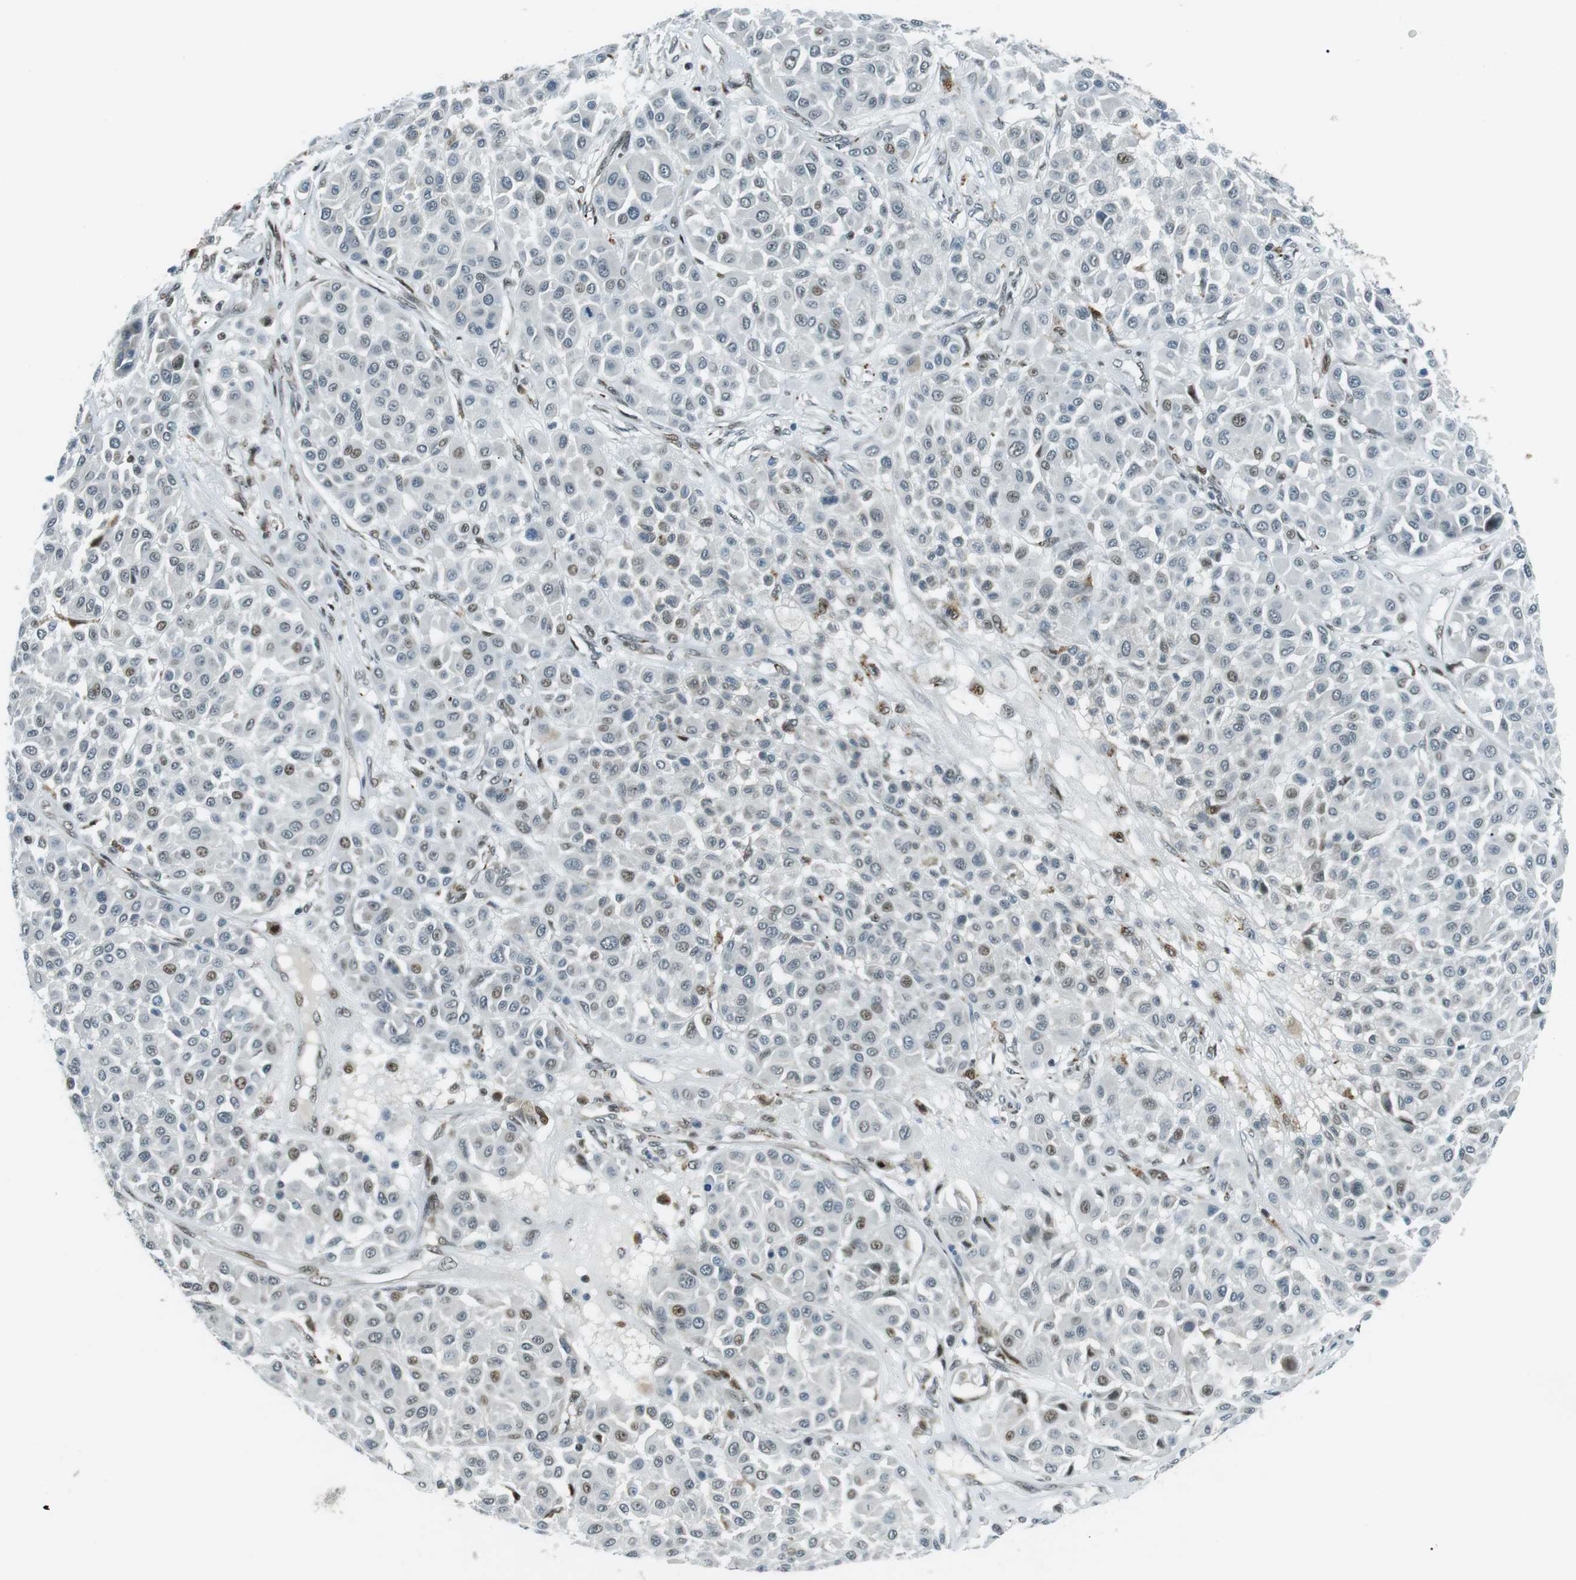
{"staining": {"intensity": "moderate", "quantity": "<25%", "location": "nuclear"}, "tissue": "melanoma", "cell_type": "Tumor cells", "image_type": "cancer", "snomed": [{"axis": "morphology", "description": "Malignant melanoma, Metastatic site"}, {"axis": "topography", "description": "Soft tissue"}], "caption": "DAB (3,3'-diaminobenzidine) immunohistochemical staining of melanoma exhibits moderate nuclear protein positivity in approximately <25% of tumor cells.", "gene": "PJA1", "patient": {"sex": "male", "age": 41}}